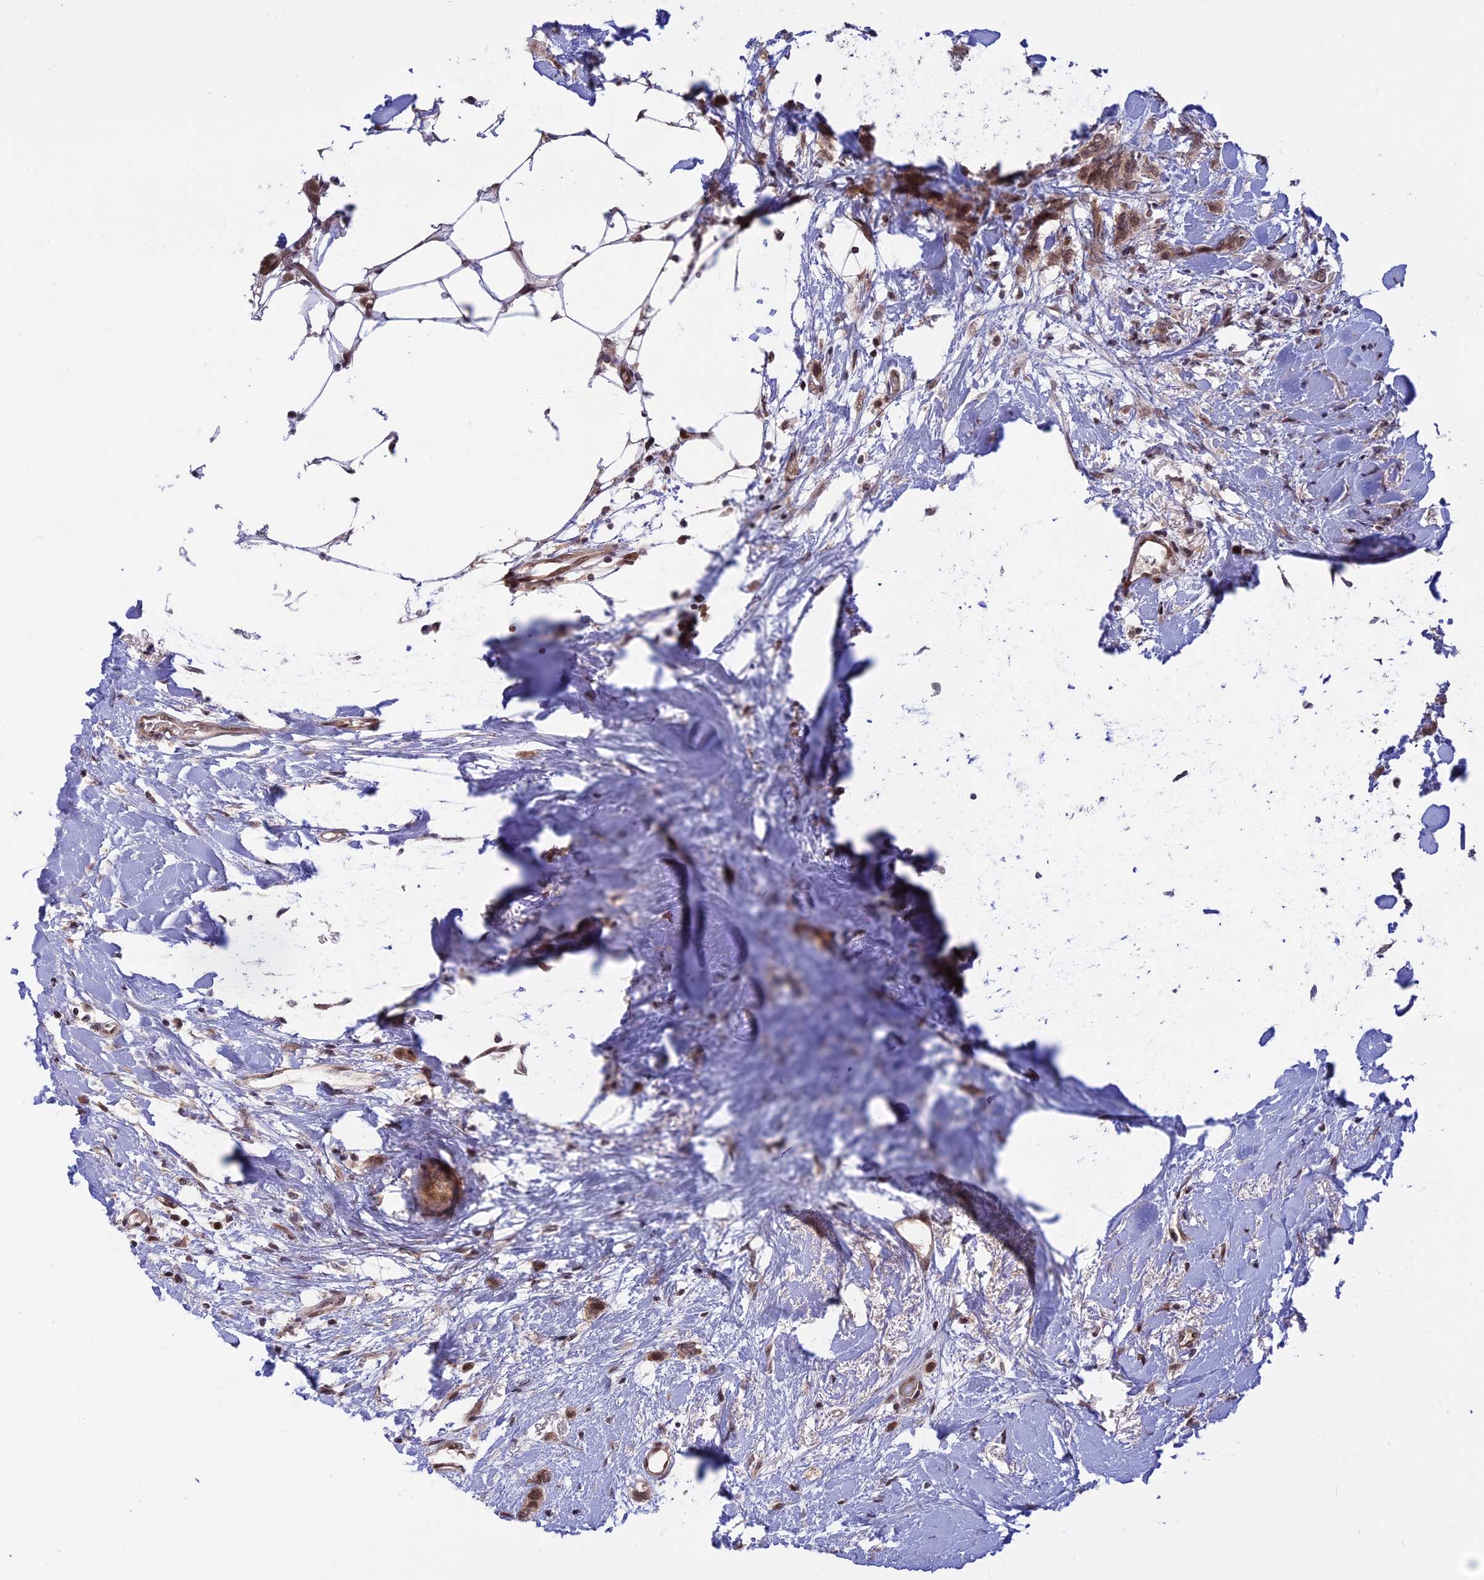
{"staining": {"intensity": "moderate", "quantity": ">75%", "location": "cytoplasmic/membranous,nuclear"}, "tissue": "breast cancer", "cell_type": "Tumor cells", "image_type": "cancer", "snomed": [{"axis": "morphology", "description": "Duct carcinoma"}, {"axis": "topography", "description": "Breast"}], "caption": "Protein expression analysis of breast intraductal carcinoma displays moderate cytoplasmic/membranous and nuclear positivity in approximately >75% of tumor cells. (Stains: DAB in brown, nuclei in blue, Microscopy: brightfield microscopy at high magnification).", "gene": "POLR2C", "patient": {"sex": "female", "age": 72}}